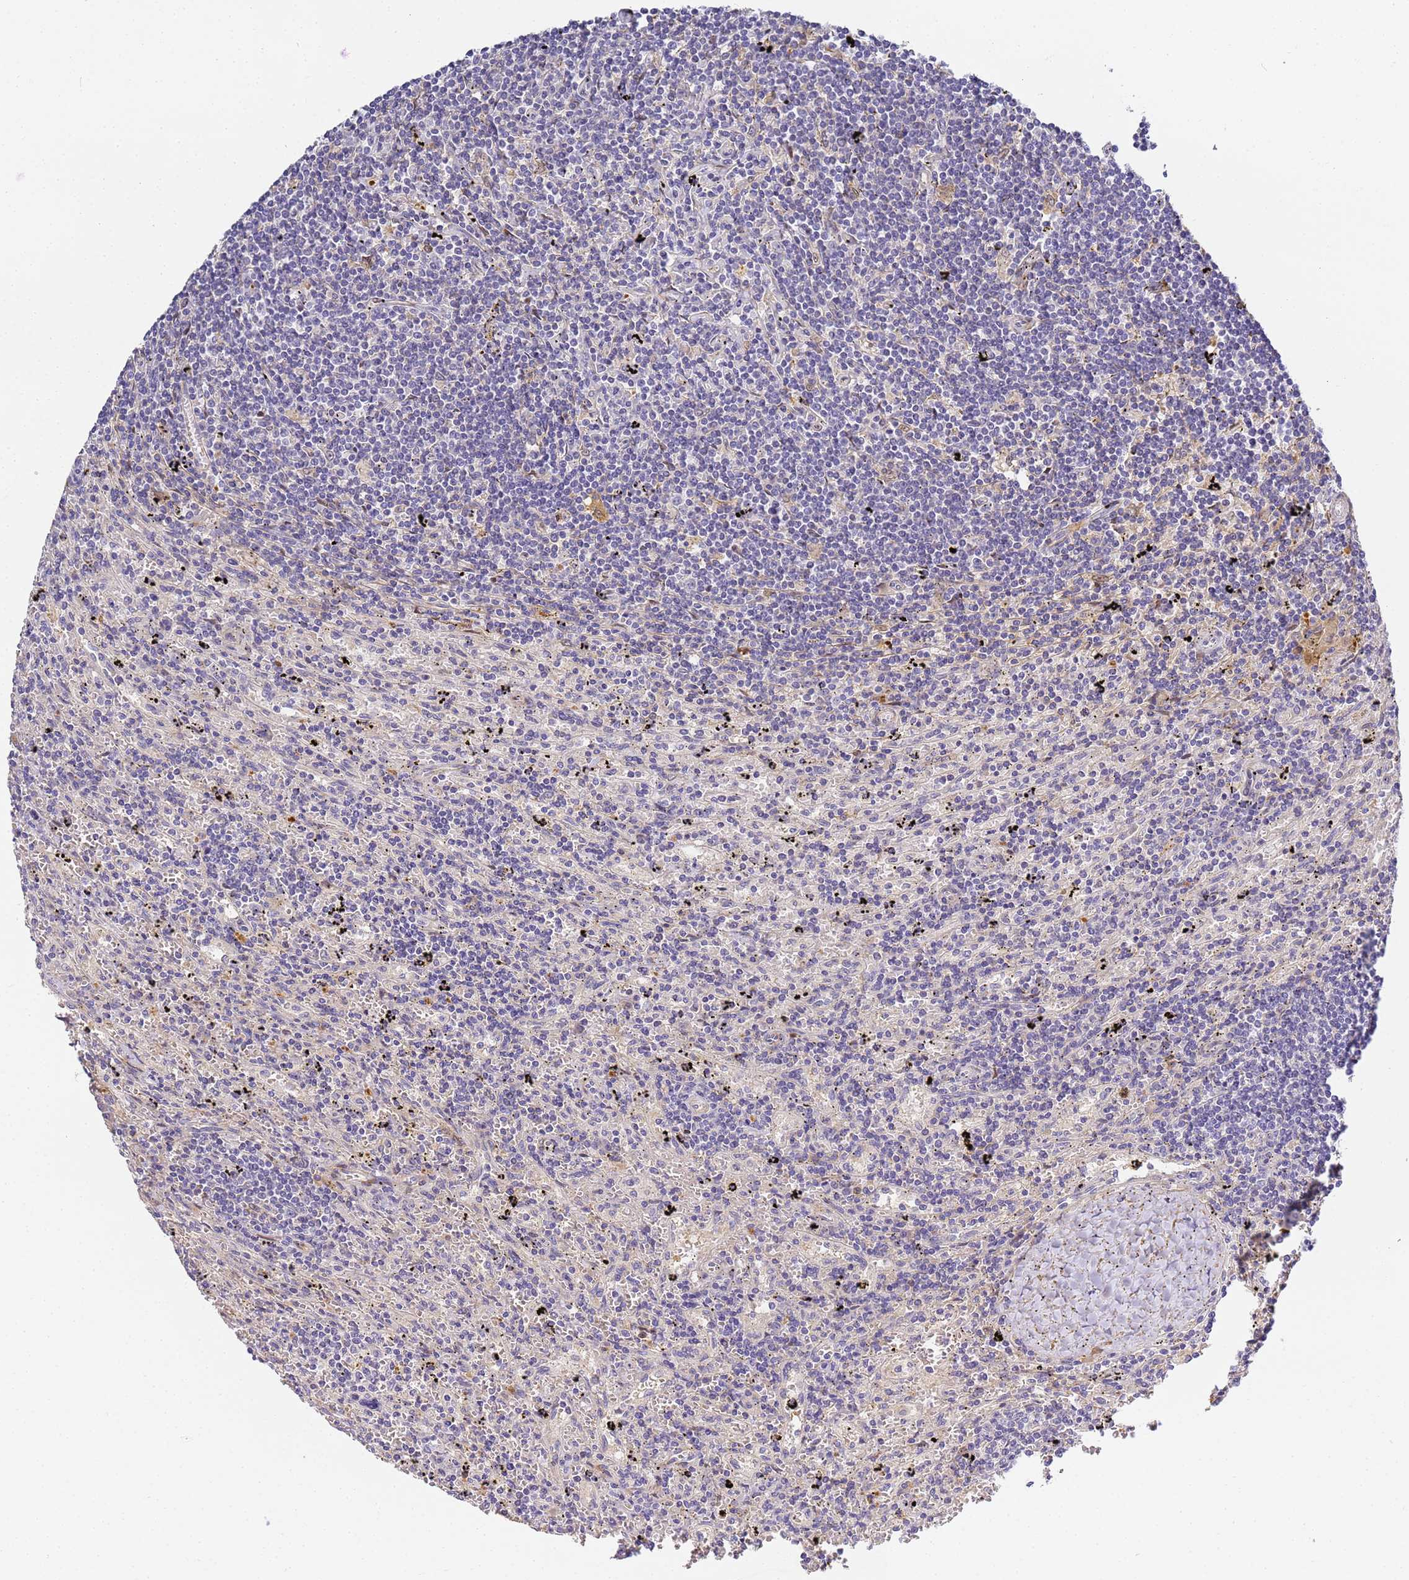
{"staining": {"intensity": "weak", "quantity": "25%-75%", "location": "nuclear"}, "tissue": "lymphoma", "cell_type": "Tumor cells", "image_type": "cancer", "snomed": [{"axis": "morphology", "description": "Malignant lymphoma, non-Hodgkin's type, Low grade"}, {"axis": "topography", "description": "Spleen"}], "caption": "The histopathology image exhibits a brown stain indicating the presence of a protein in the nuclear of tumor cells in lymphoma.", "gene": "CFH", "patient": {"sex": "male", "age": 76}}